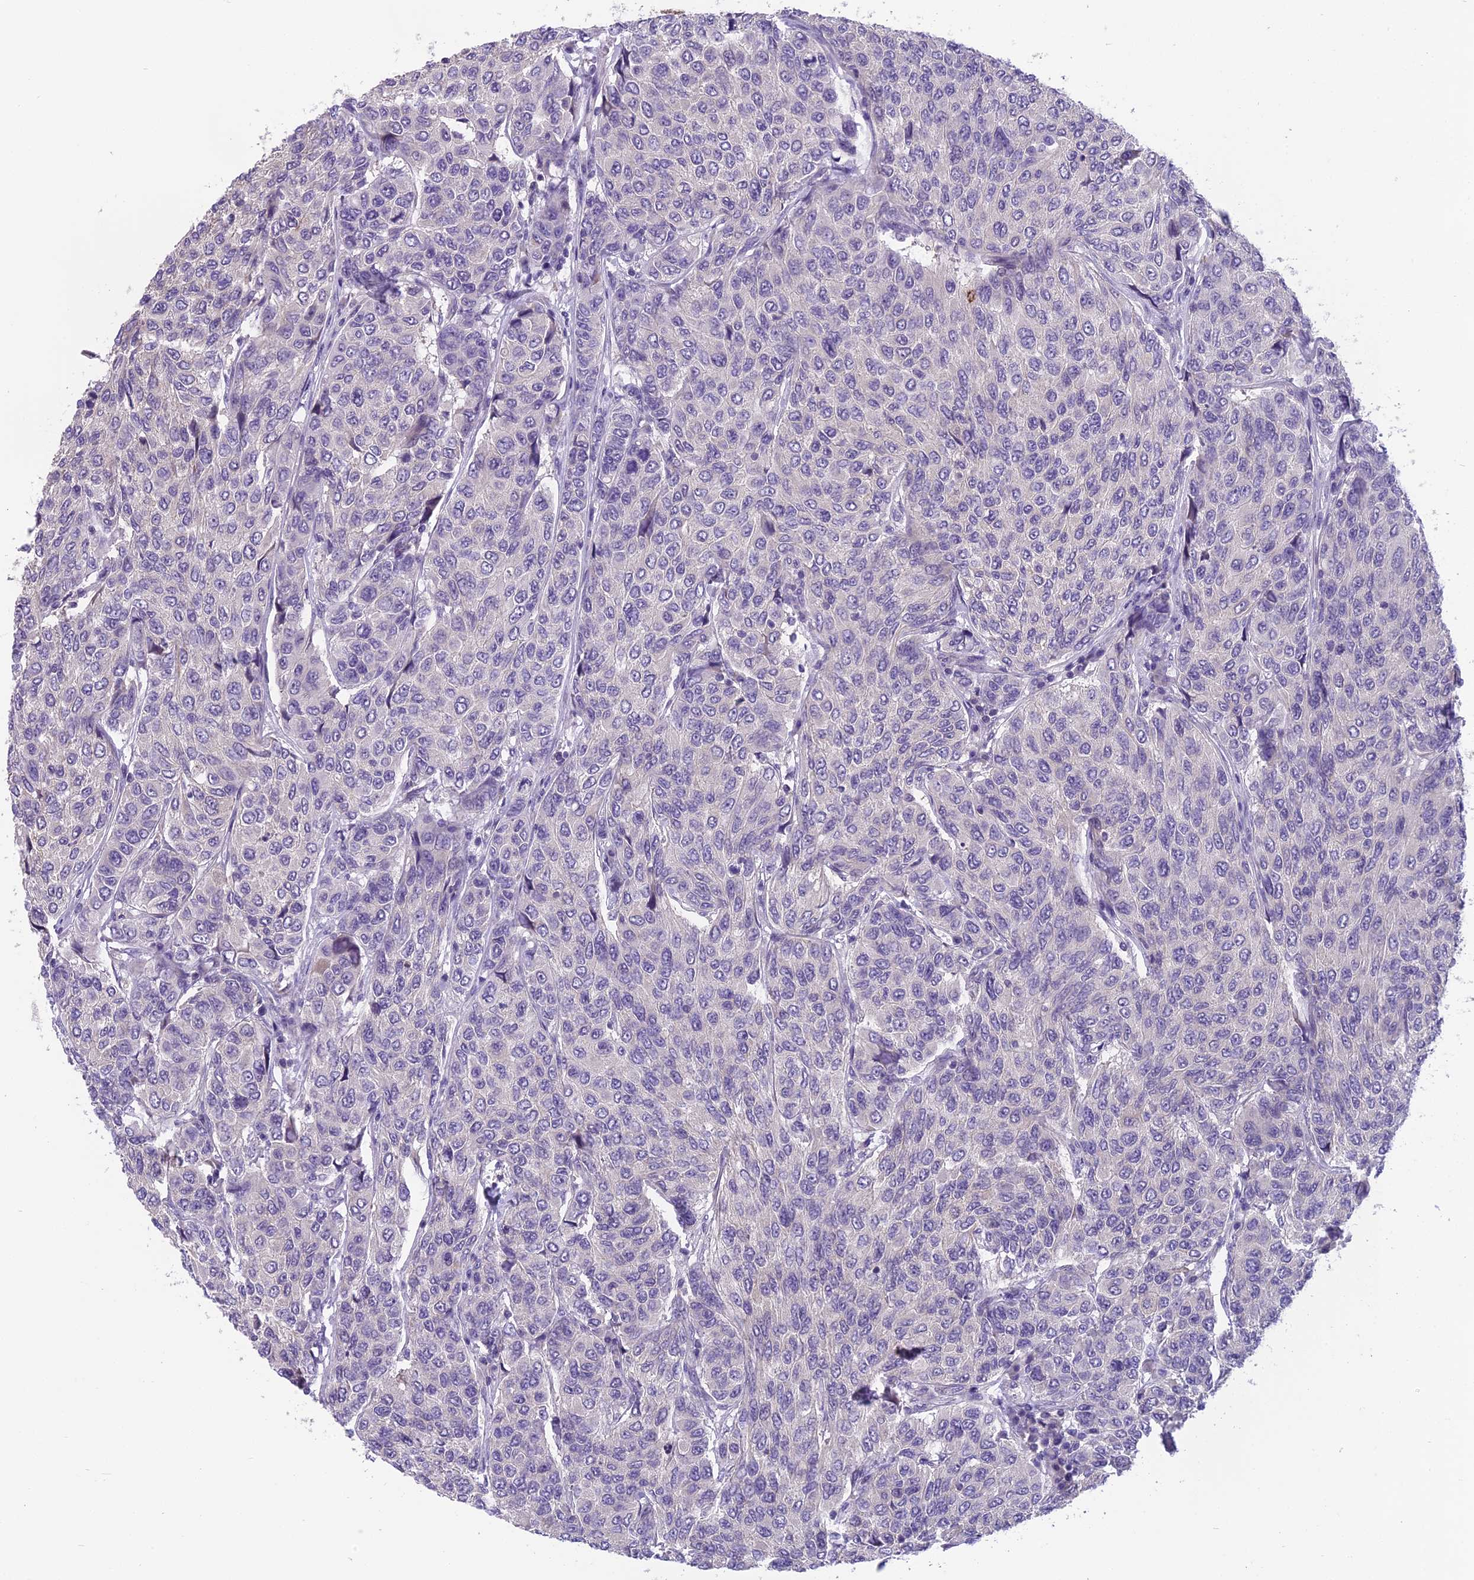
{"staining": {"intensity": "negative", "quantity": "none", "location": "none"}, "tissue": "breast cancer", "cell_type": "Tumor cells", "image_type": "cancer", "snomed": [{"axis": "morphology", "description": "Duct carcinoma"}, {"axis": "topography", "description": "Breast"}], "caption": "An immunohistochemistry (IHC) photomicrograph of intraductal carcinoma (breast) is shown. There is no staining in tumor cells of intraductal carcinoma (breast).", "gene": "ARHGEF37", "patient": {"sex": "female", "age": 55}}